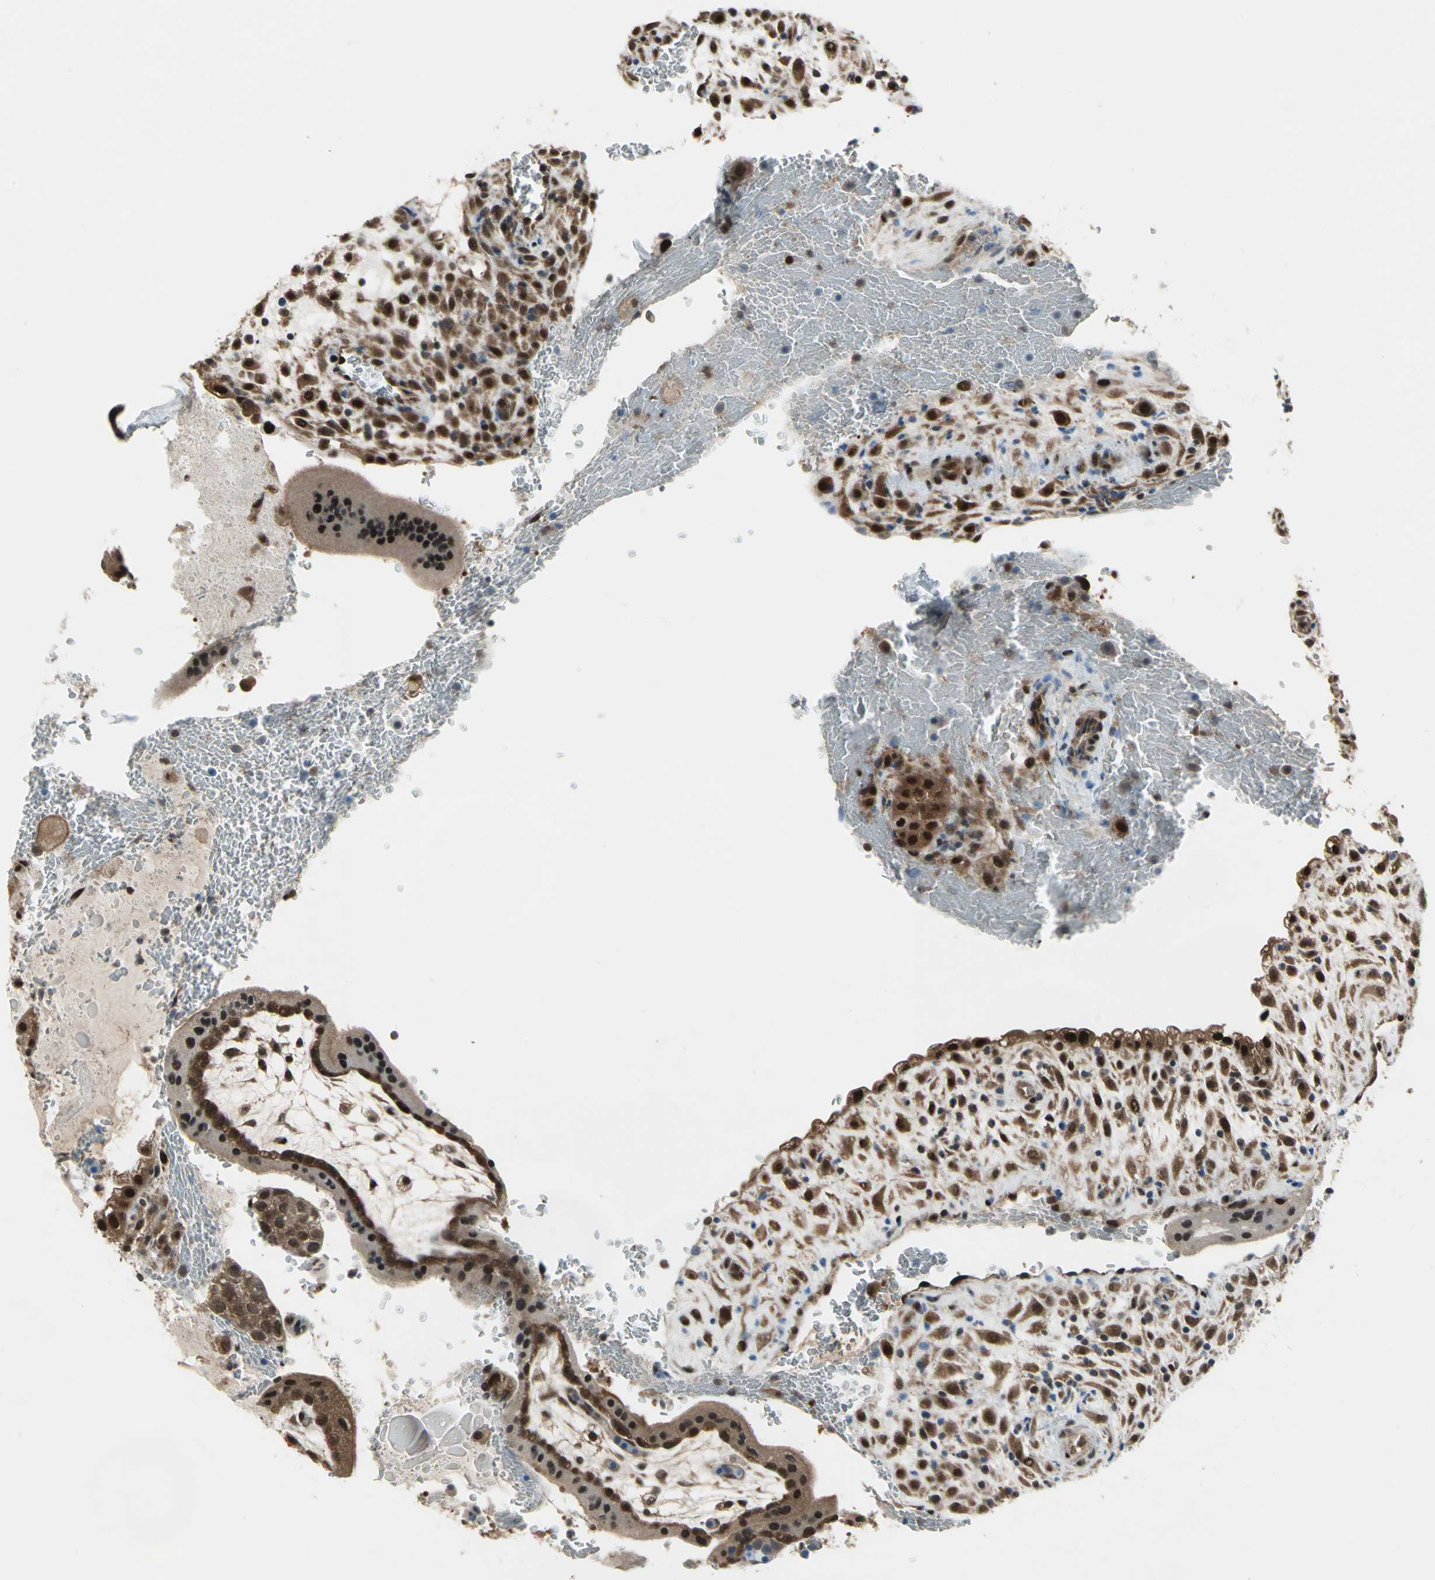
{"staining": {"intensity": "moderate", "quantity": ">75%", "location": "cytoplasmic/membranous,nuclear"}, "tissue": "placenta", "cell_type": "Decidual cells", "image_type": "normal", "snomed": [{"axis": "morphology", "description": "Normal tissue, NOS"}, {"axis": "topography", "description": "Placenta"}], "caption": "Decidual cells display medium levels of moderate cytoplasmic/membranous,nuclear expression in about >75% of cells in benign human placenta.", "gene": "COPS5", "patient": {"sex": "female", "age": 35}}